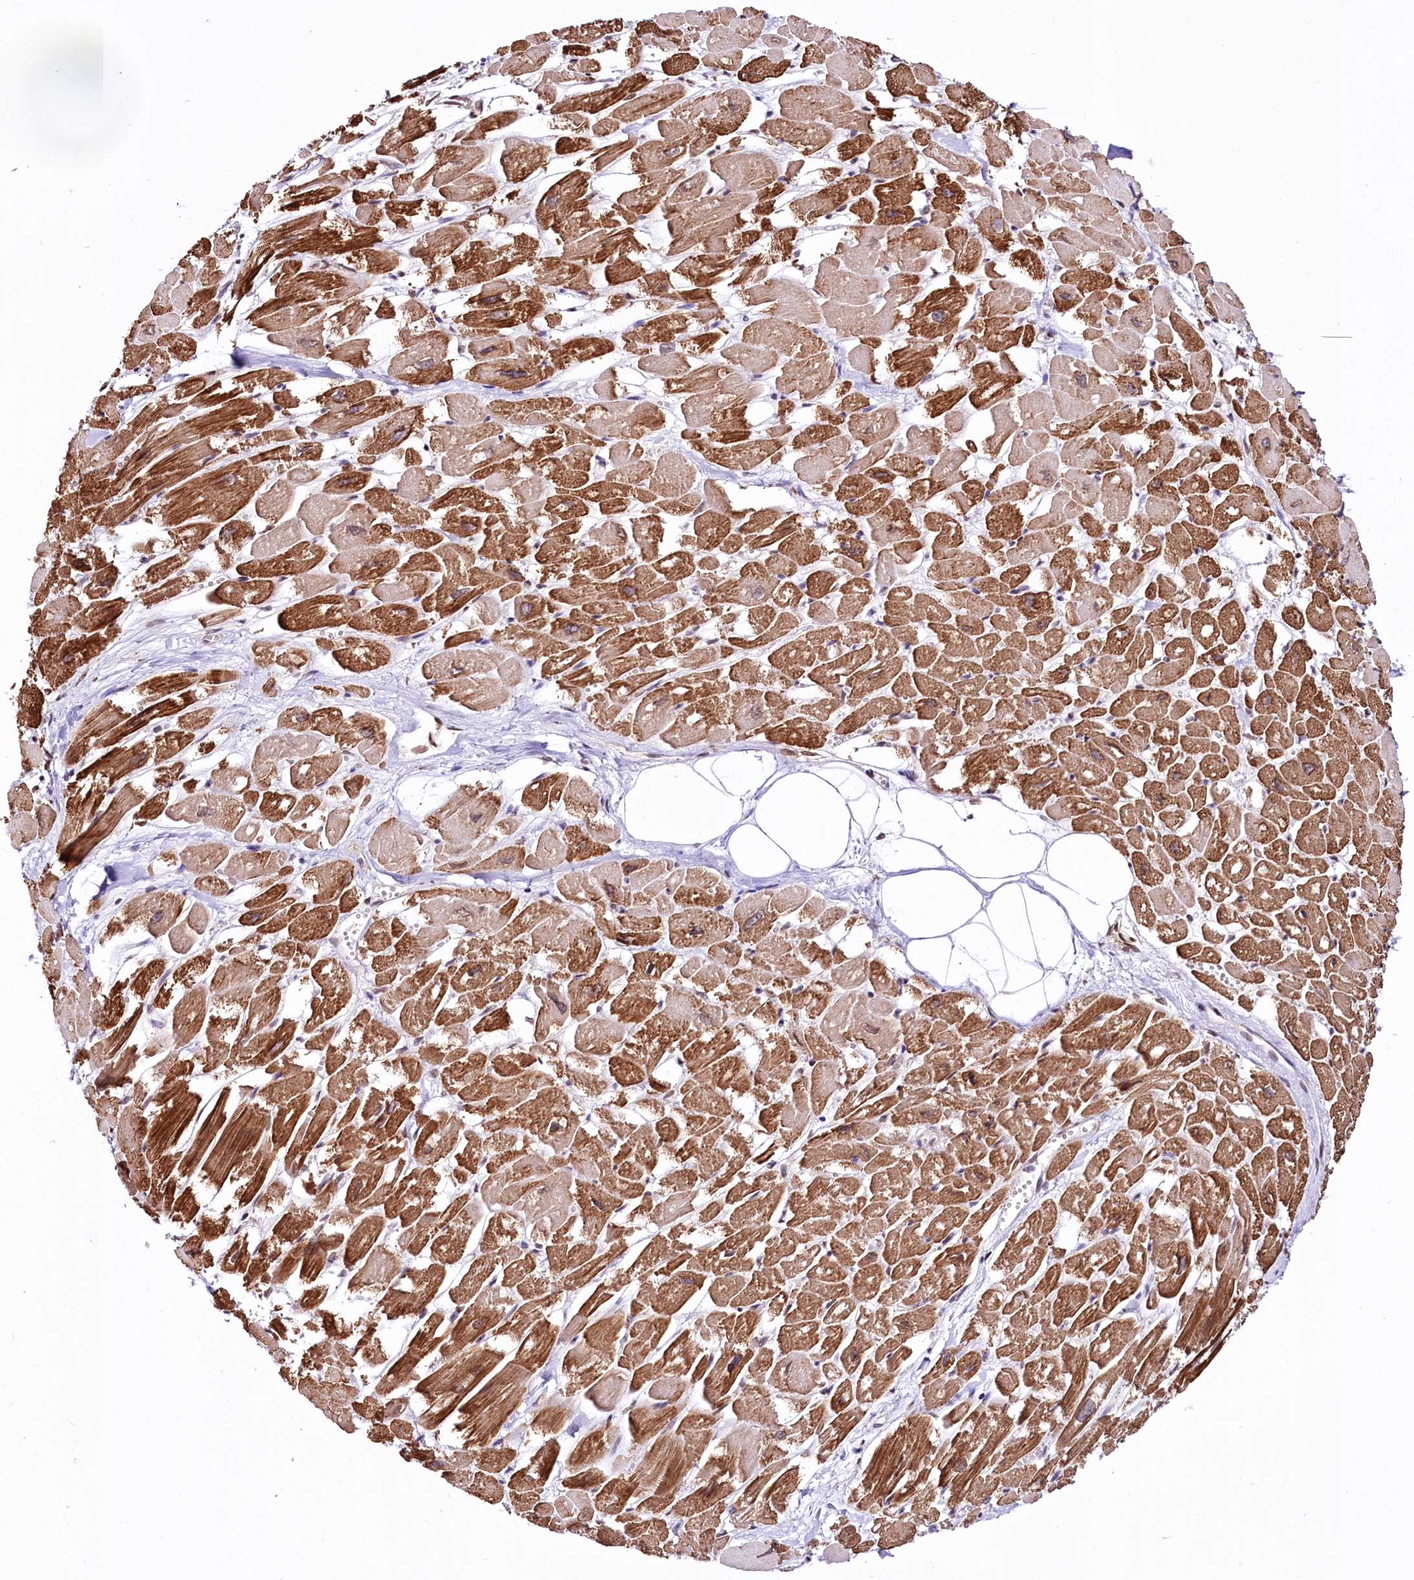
{"staining": {"intensity": "strong", "quantity": ">75%", "location": "cytoplasmic/membranous"}, "tissue": "heart muscle", "cell_type": "Cardiomyocytes", "image_type": "normal", "snomed": [{"axis": "morphology", "description": "Normal tissue, NOS"}, {"axis": "topography", "description": "Heart"}], "caption": "Protein staining of benign heart muscle displays strong cytoplasmic/membranous positivity in about >75% of cardiomyocytes.", "gene": "ST7", "patient": {"sex": "male", "age": 54}}